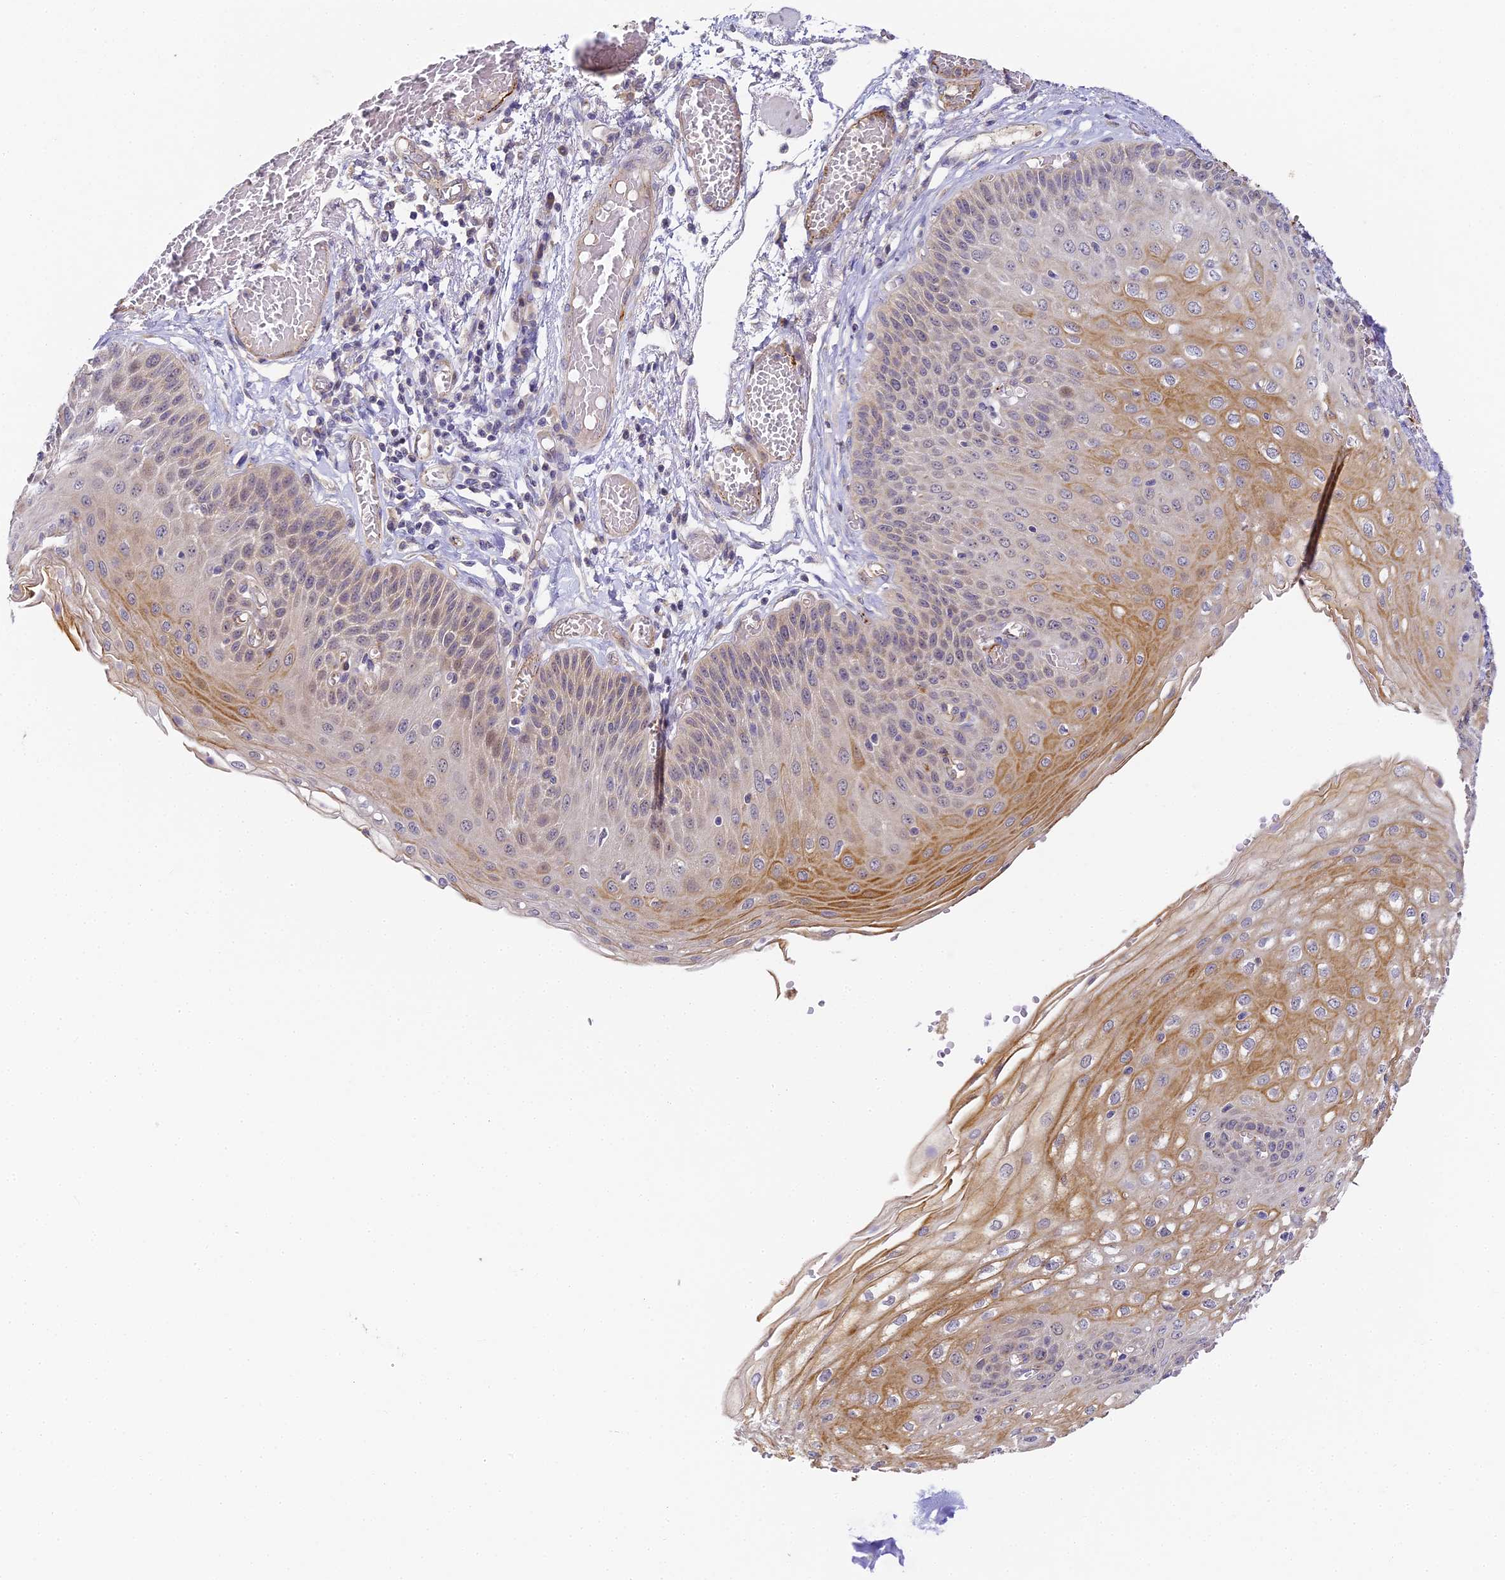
{"staining": {"intensity": "moderate", "quantity": "<25%", "location": "cytoplasmic/membranous"}, "tissue": "esophagus", "cell_type": "Squamous epithelial cells", "image_type": "normal", "snomed": [{"axis": "morphology", "description": "Normal tissue, NOS"}, {"axis": "topography", "description": "Esophagus"}], "caption": "IHC of benign human esophagus reveals low levels of moderate cytoplasmic/membranous staining in about <25% of squamous epithelial cells.", "gene": "DNAAF10", "patient": {"sex": "male", "age": 81}}